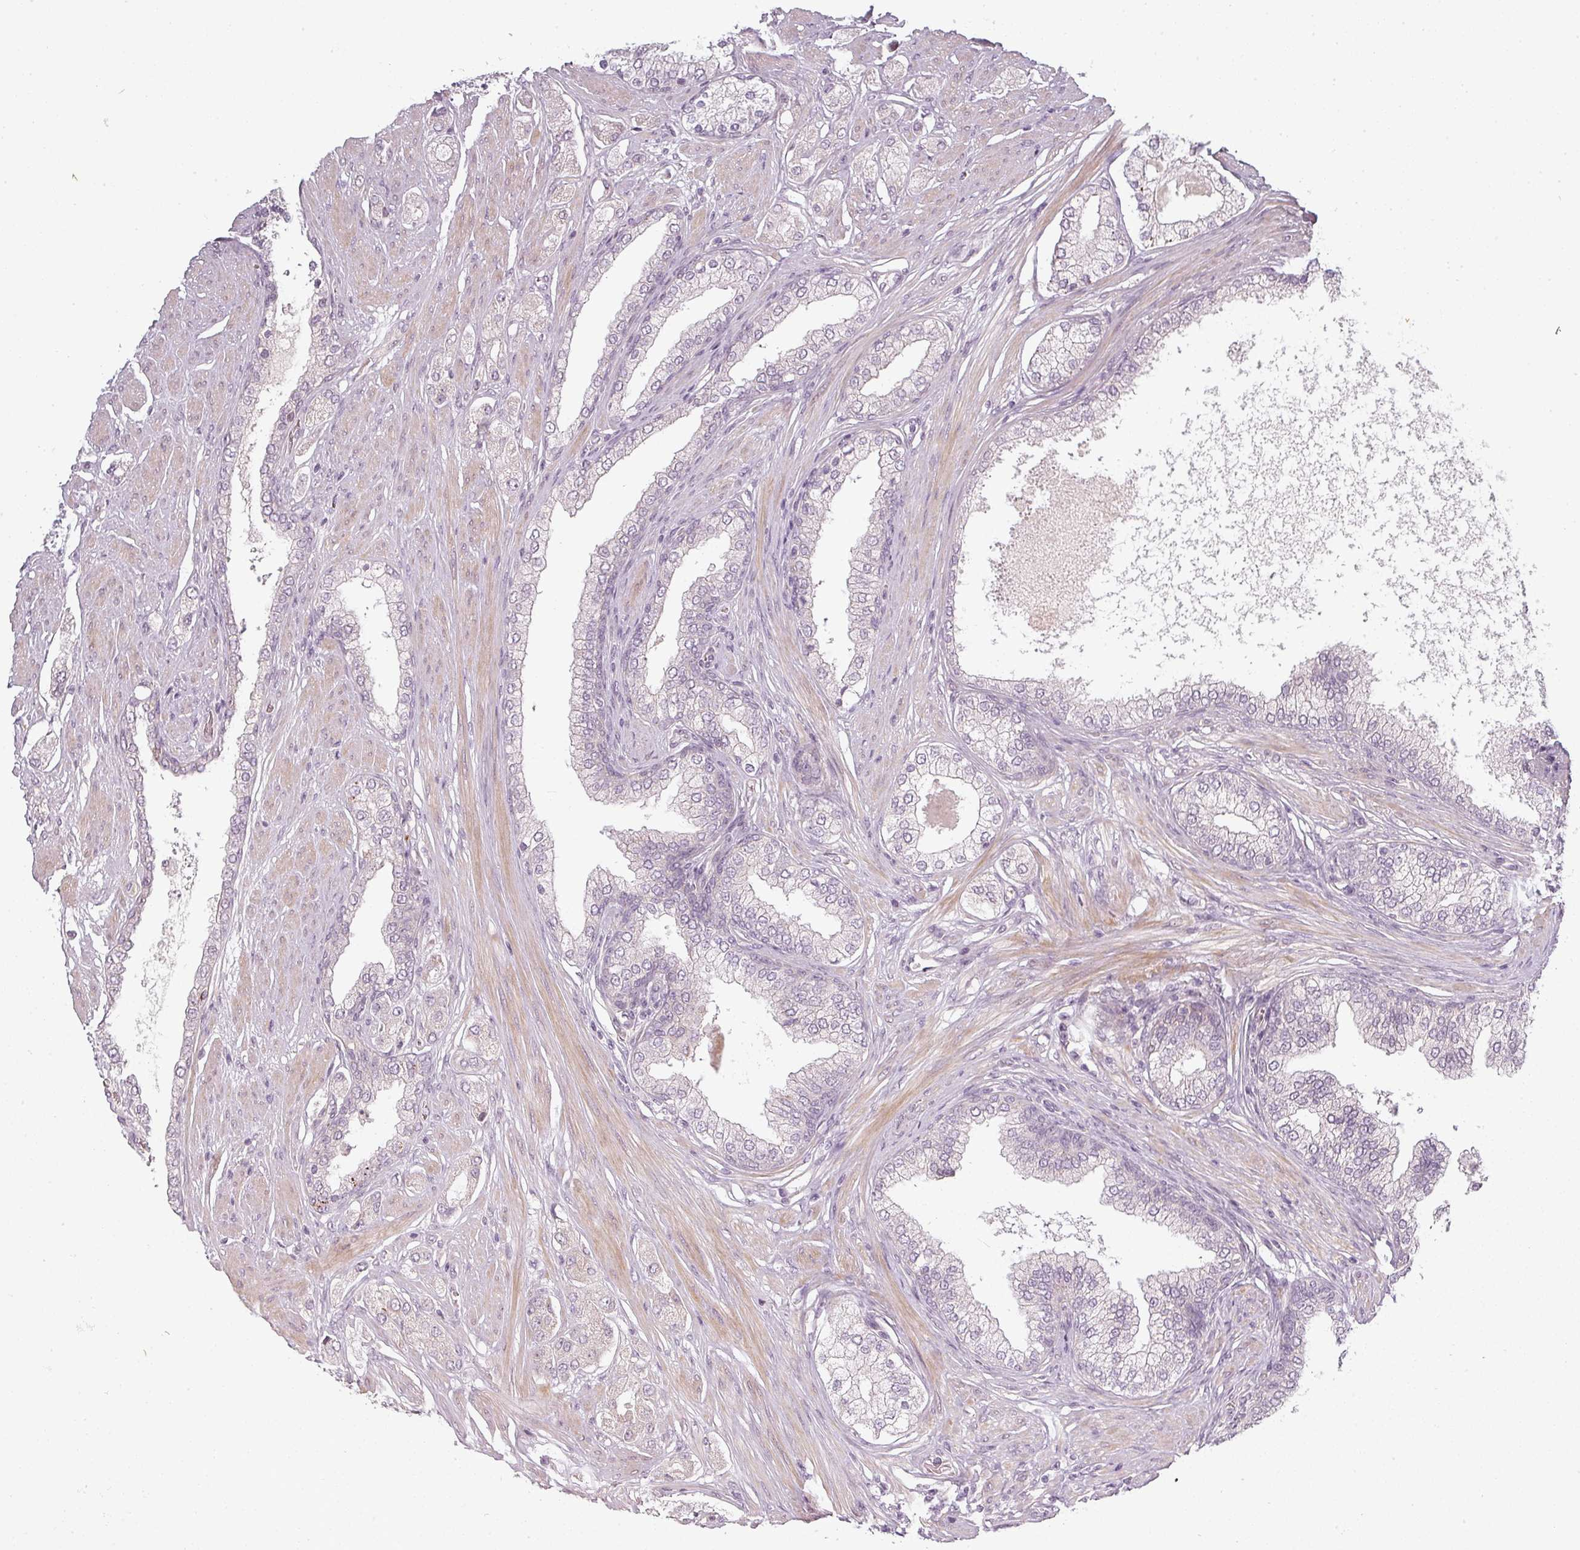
{"staining": {"intensity": "negative", "quantity": "none", "location": "none"}, "tissue": "prostate cancer", "cell_type": "Tumor cells", "image_type": "cancer", "snomed": [{"axis": "morphology", "description": "Adenocarcinoma, High grade"}, {"axis": "topography", "description": "Prostate"}], "caption": "IHC photomicrograph of prostate cancer stained for a protein (brown), which shows no positivity in tumor cells.", "gene": "SLC16A9", "patient": {"sex": "male", "age": 68}}